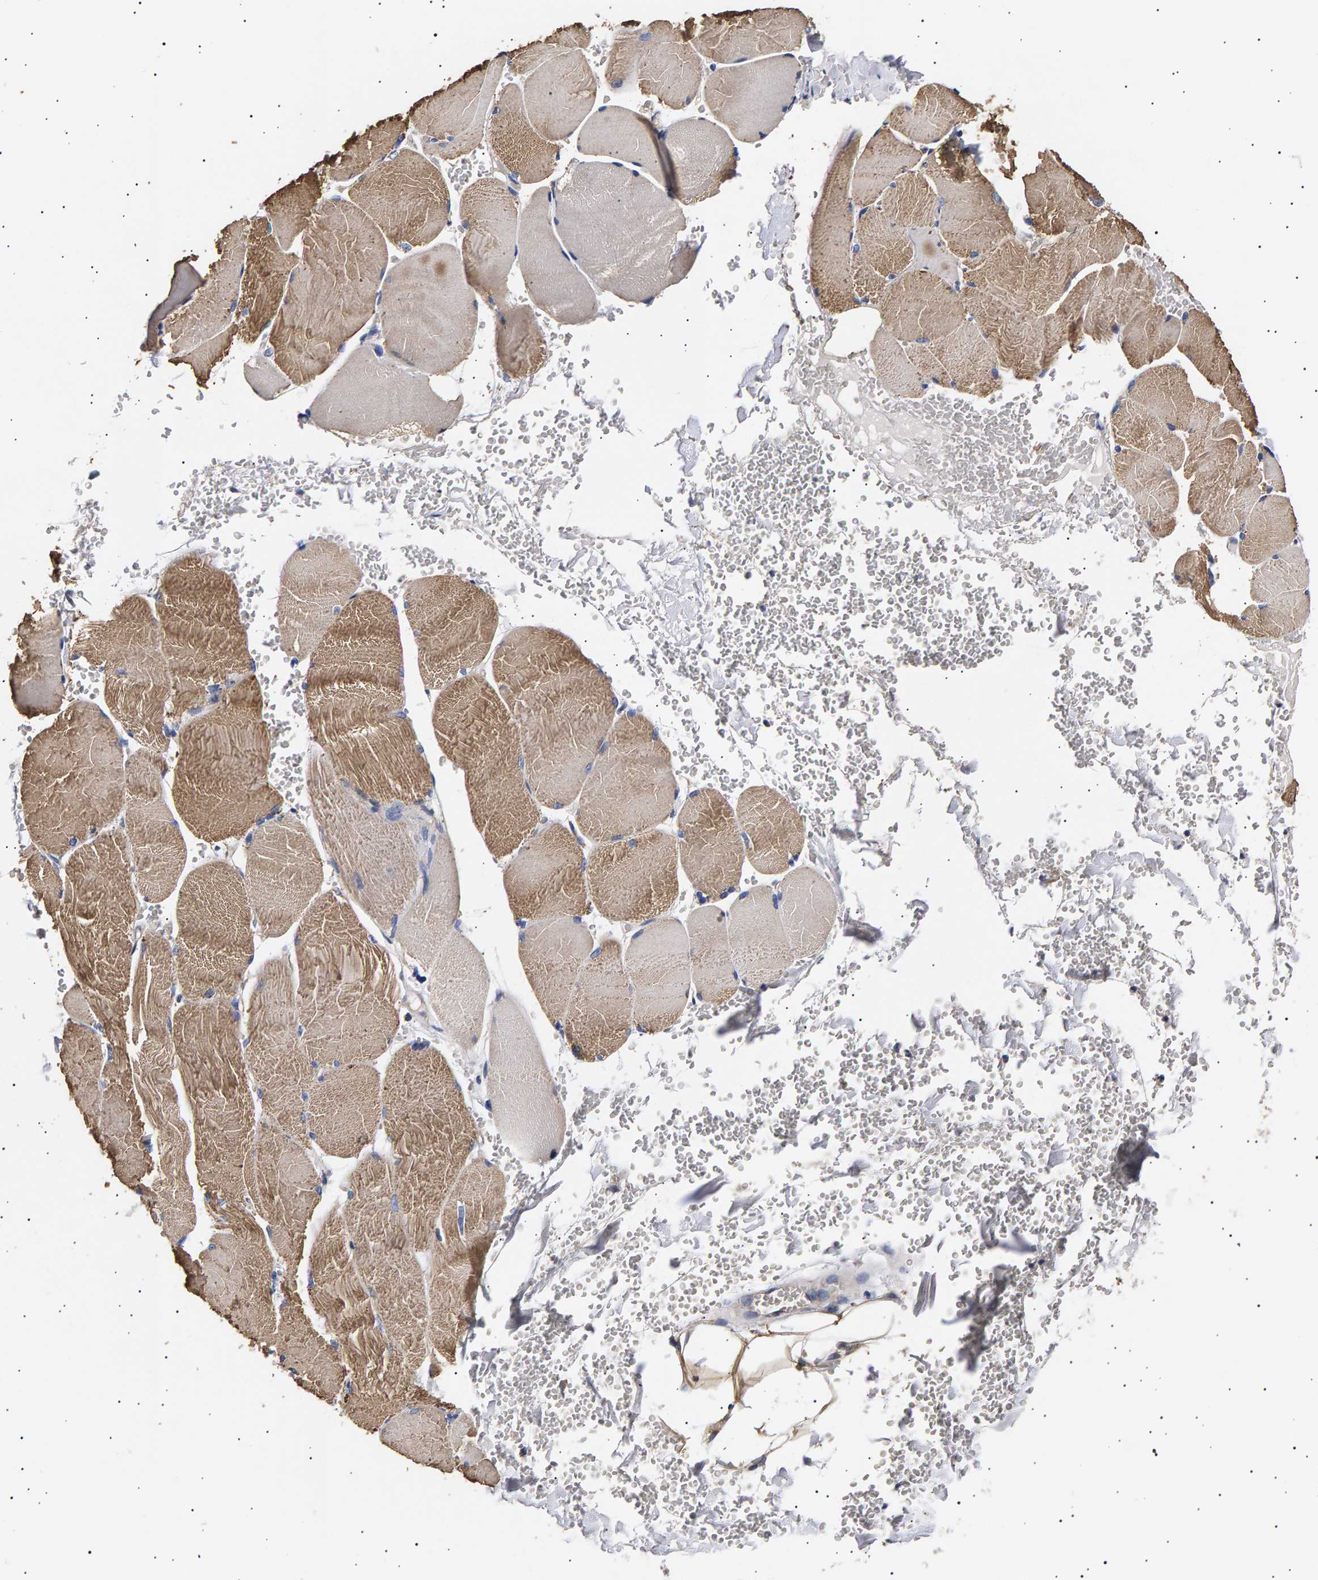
{"staining": {"intensity": "moderate", "quantity": ">75%", "location": "cytoplasmic/membranous"}, "tissue": "skeletal muscle", "cell_type": "Myocytes", "image_type": "normal", "snomed": [{"axis": "morphology", "description": "Normal tissue, NOS"}, {"axis": "topography", "description": "Skin"}, {"axis": "topography", "description": "Skeletal muscle"}], "caption": "Skeletal muscle was stained to show a protein in brown. There is medium levels of moderate cytoplasmic/membranous expression in approximately >75% of myocytes. (Stains: DAB (3,3'-diaminobenzidine) in brown, nuclei in blue, Microscopy: brightfield microscopy at high magnification).", "gene": "ANKRD40", "patient": {"sex": "male", "age": 83}}